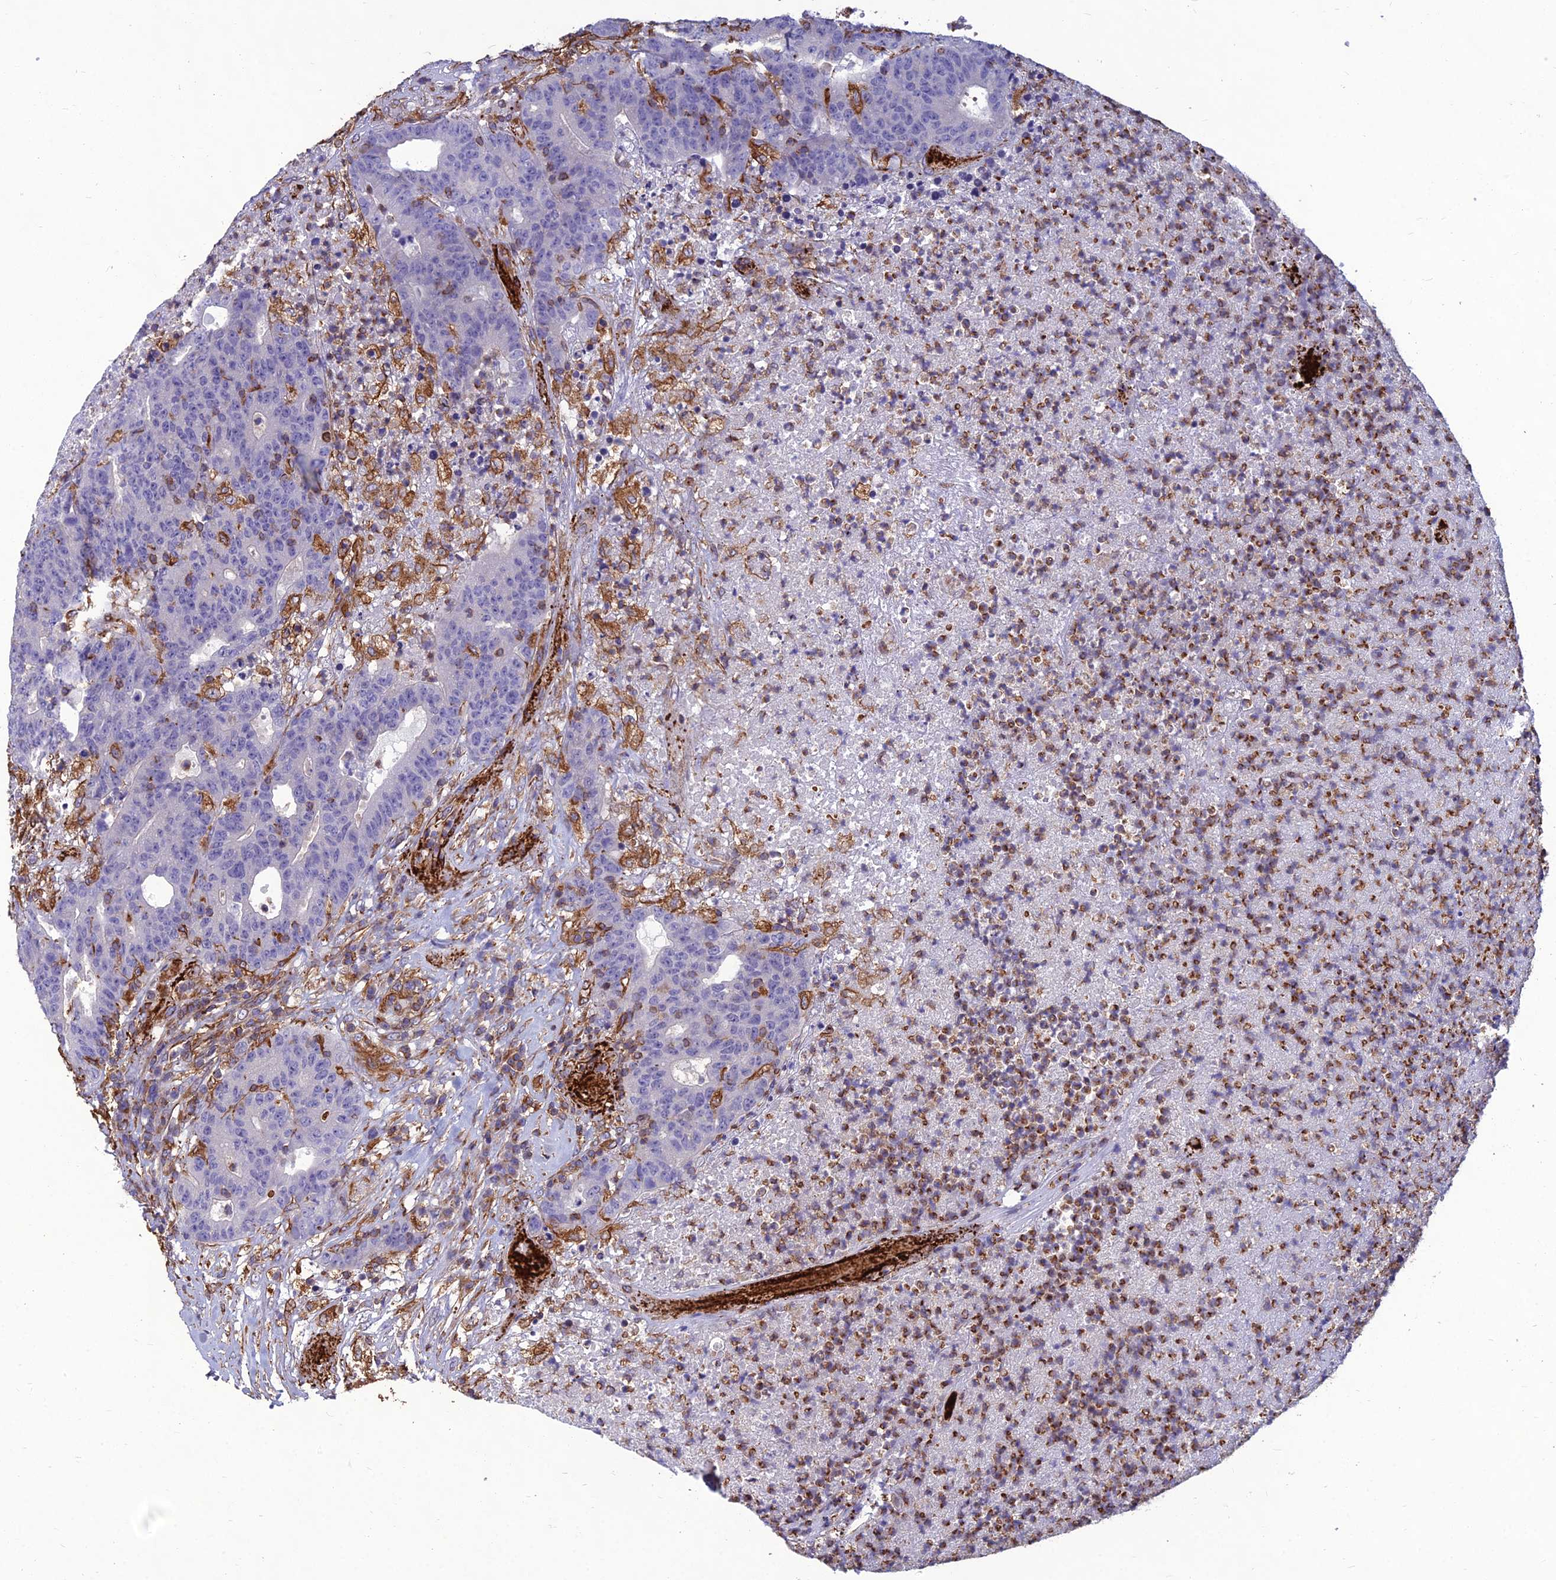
{"staining": {"intensity": "negative", "quantity": "none", "location": "none"}, "tissue": "colorectal cancer", "cell_type": "Tumor cells", "image_type": "cancer", "snomed": [{"axis": "morphology", "description": "Adenocarcinoma, NOS"}, {"axis": "topography", "description": "Colon"}], "caption": "Immunohistochemical staining of human colorectal adenocarcinoma shows no significant positivity in tumor cells.", "gene": "PSMD11", "patient": {"sex": "female", "age": 75}}